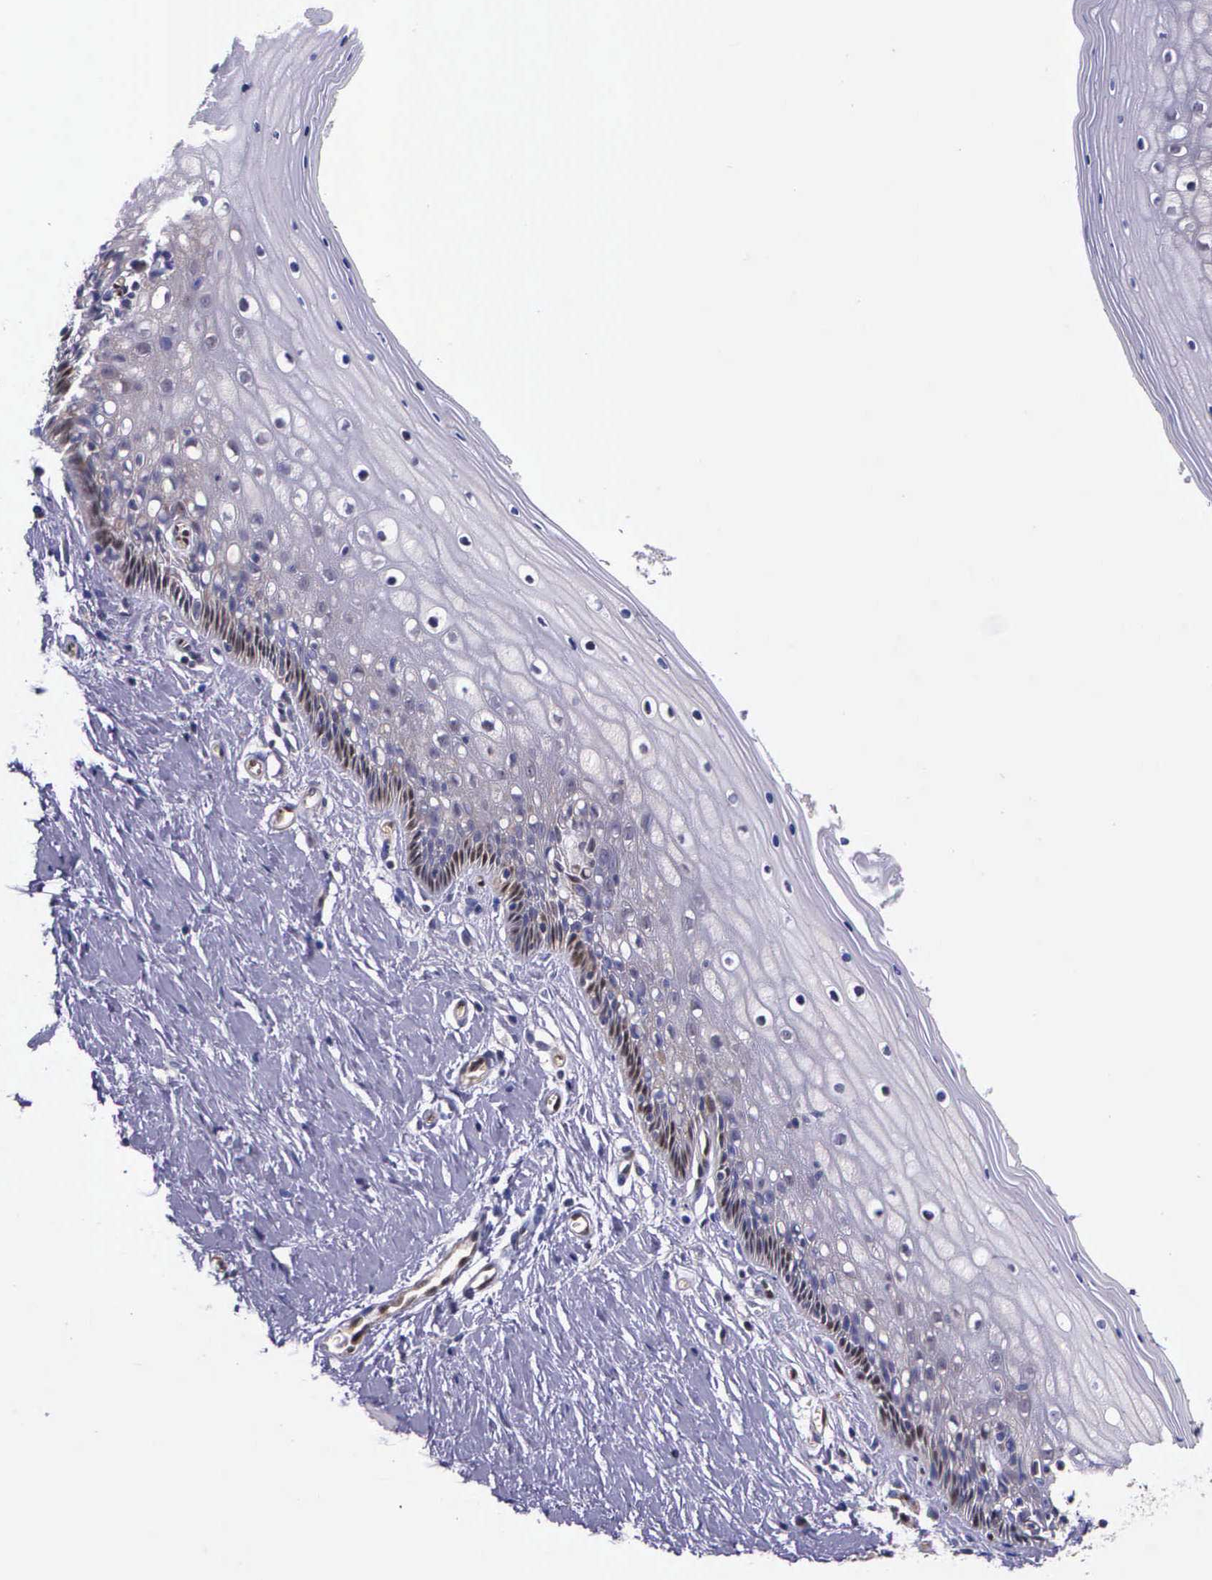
{"staining": {"intensity": "moderate", "quantity": "<25%", "location": "cytoplasmic/membranous"}, "tissue": "vagina", "cell_type": "Squamous epithelial cells", "image_type": "normal", "snomed": [{"axis": "morphology", "description": "Normal tissue, NOS"}, {"axis": "topography", "description": "Vagina"}], "caption": "A brown stain labels moderate cytoplasmic/membranous staining of a protein in squamous epithelial cells of unremarkable vagina. (DAB IHC with brightfield microscopy, high magnification).", "gene": "GMPR2", "patient": {"sex": "female", "age": 46}}